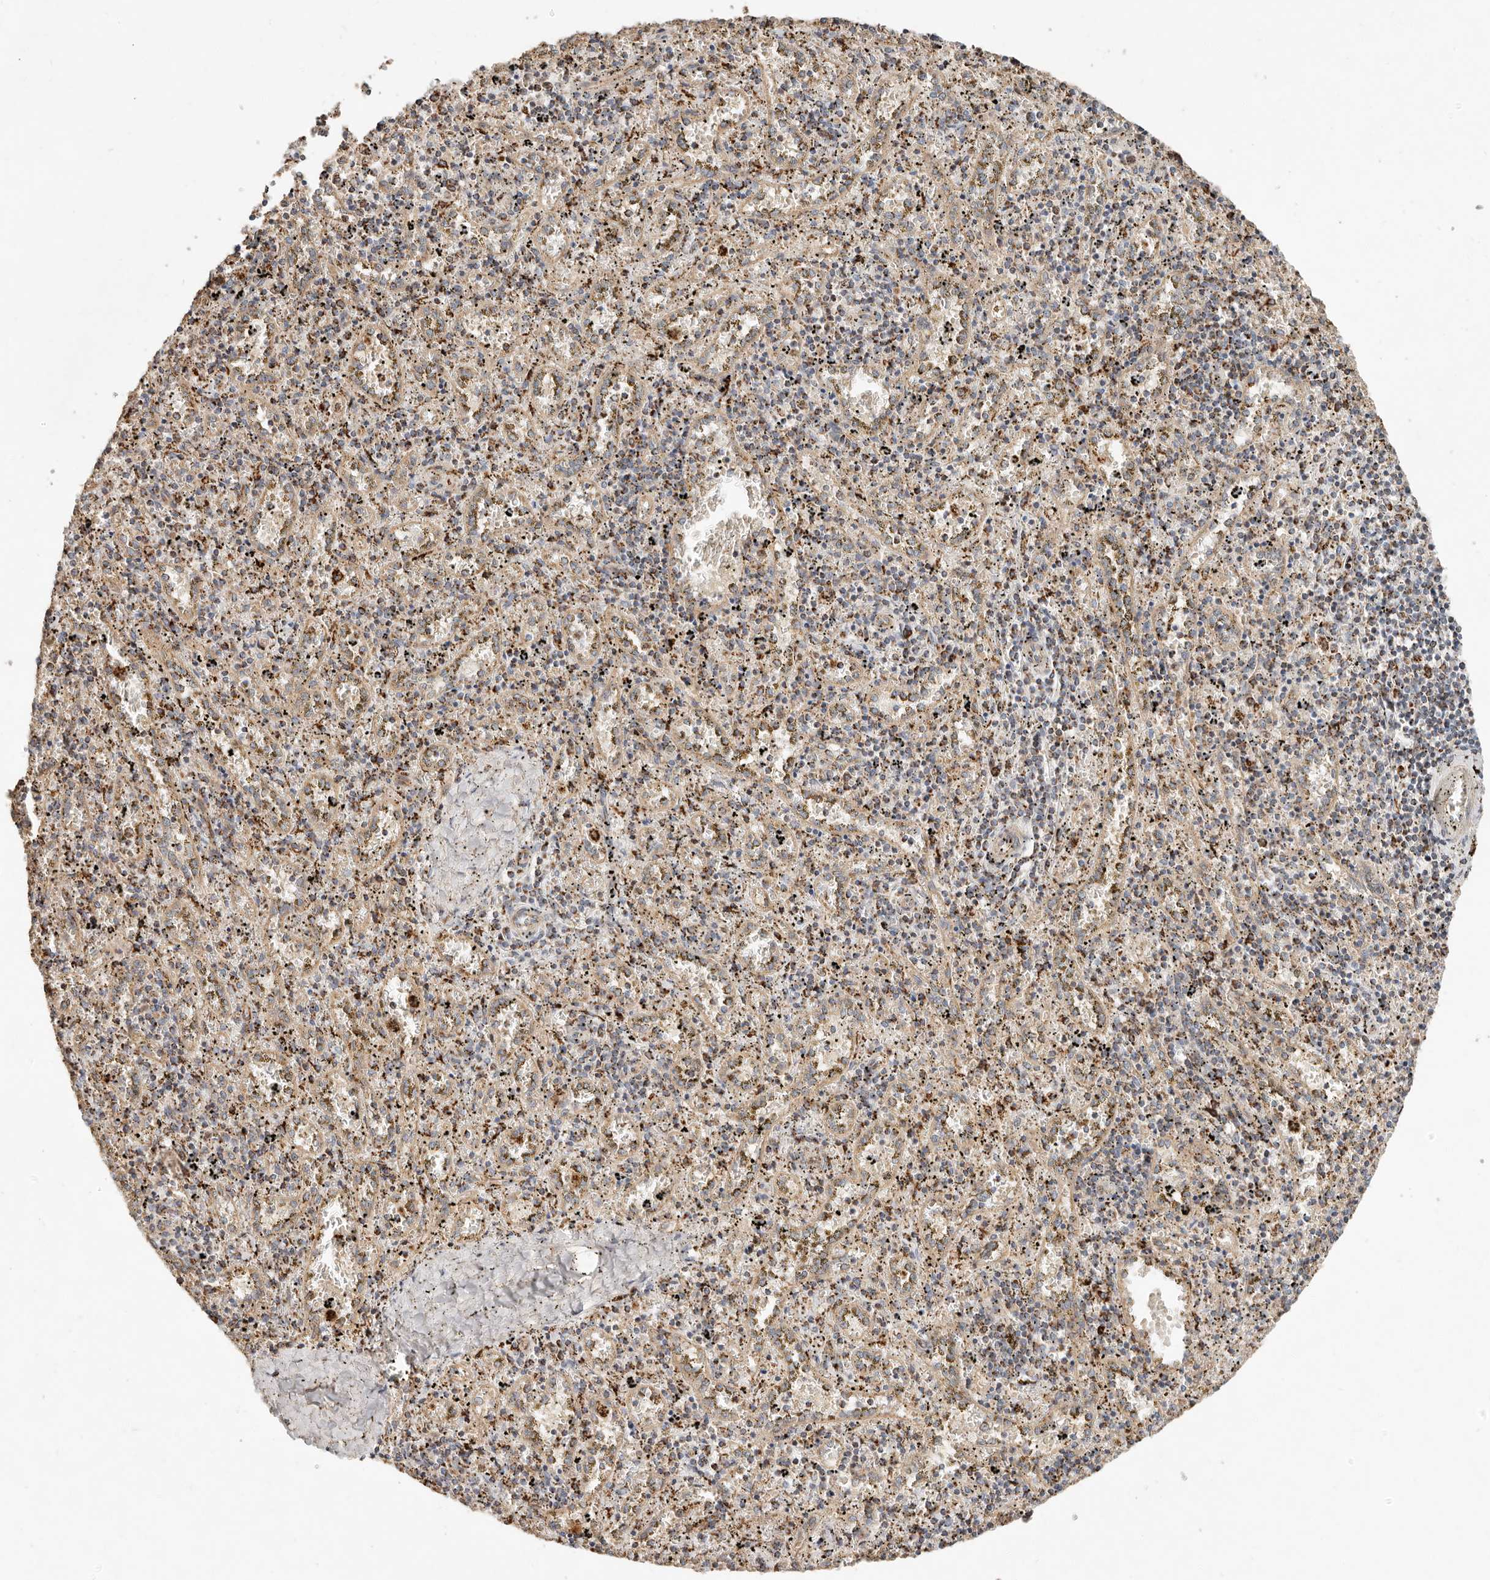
{"staining": {"intensity": "moderate", "quantity": "25%-75%", "location": "cytoplasmic/membranous"}, "tissue": "spleen", "cell_type": "Cells in red pulp", "image_type": "normal", "snomed": [{"axis": "morphology", "description": "Normal tissue, NOS"}, {"axis": "topography", "description": "Spleen"}], "caption": "DAB immunohistochemical staining of normal spleen displays moderate cytoplasmic/membranous protein staining in approximately 25%-75% of cells in red pulp. Immunohistochemistry stains the protein in brown and the nuclei are stained blue.", "gene": "ARHGEF10L", "patient": {"sex": "male", "age": 11}}